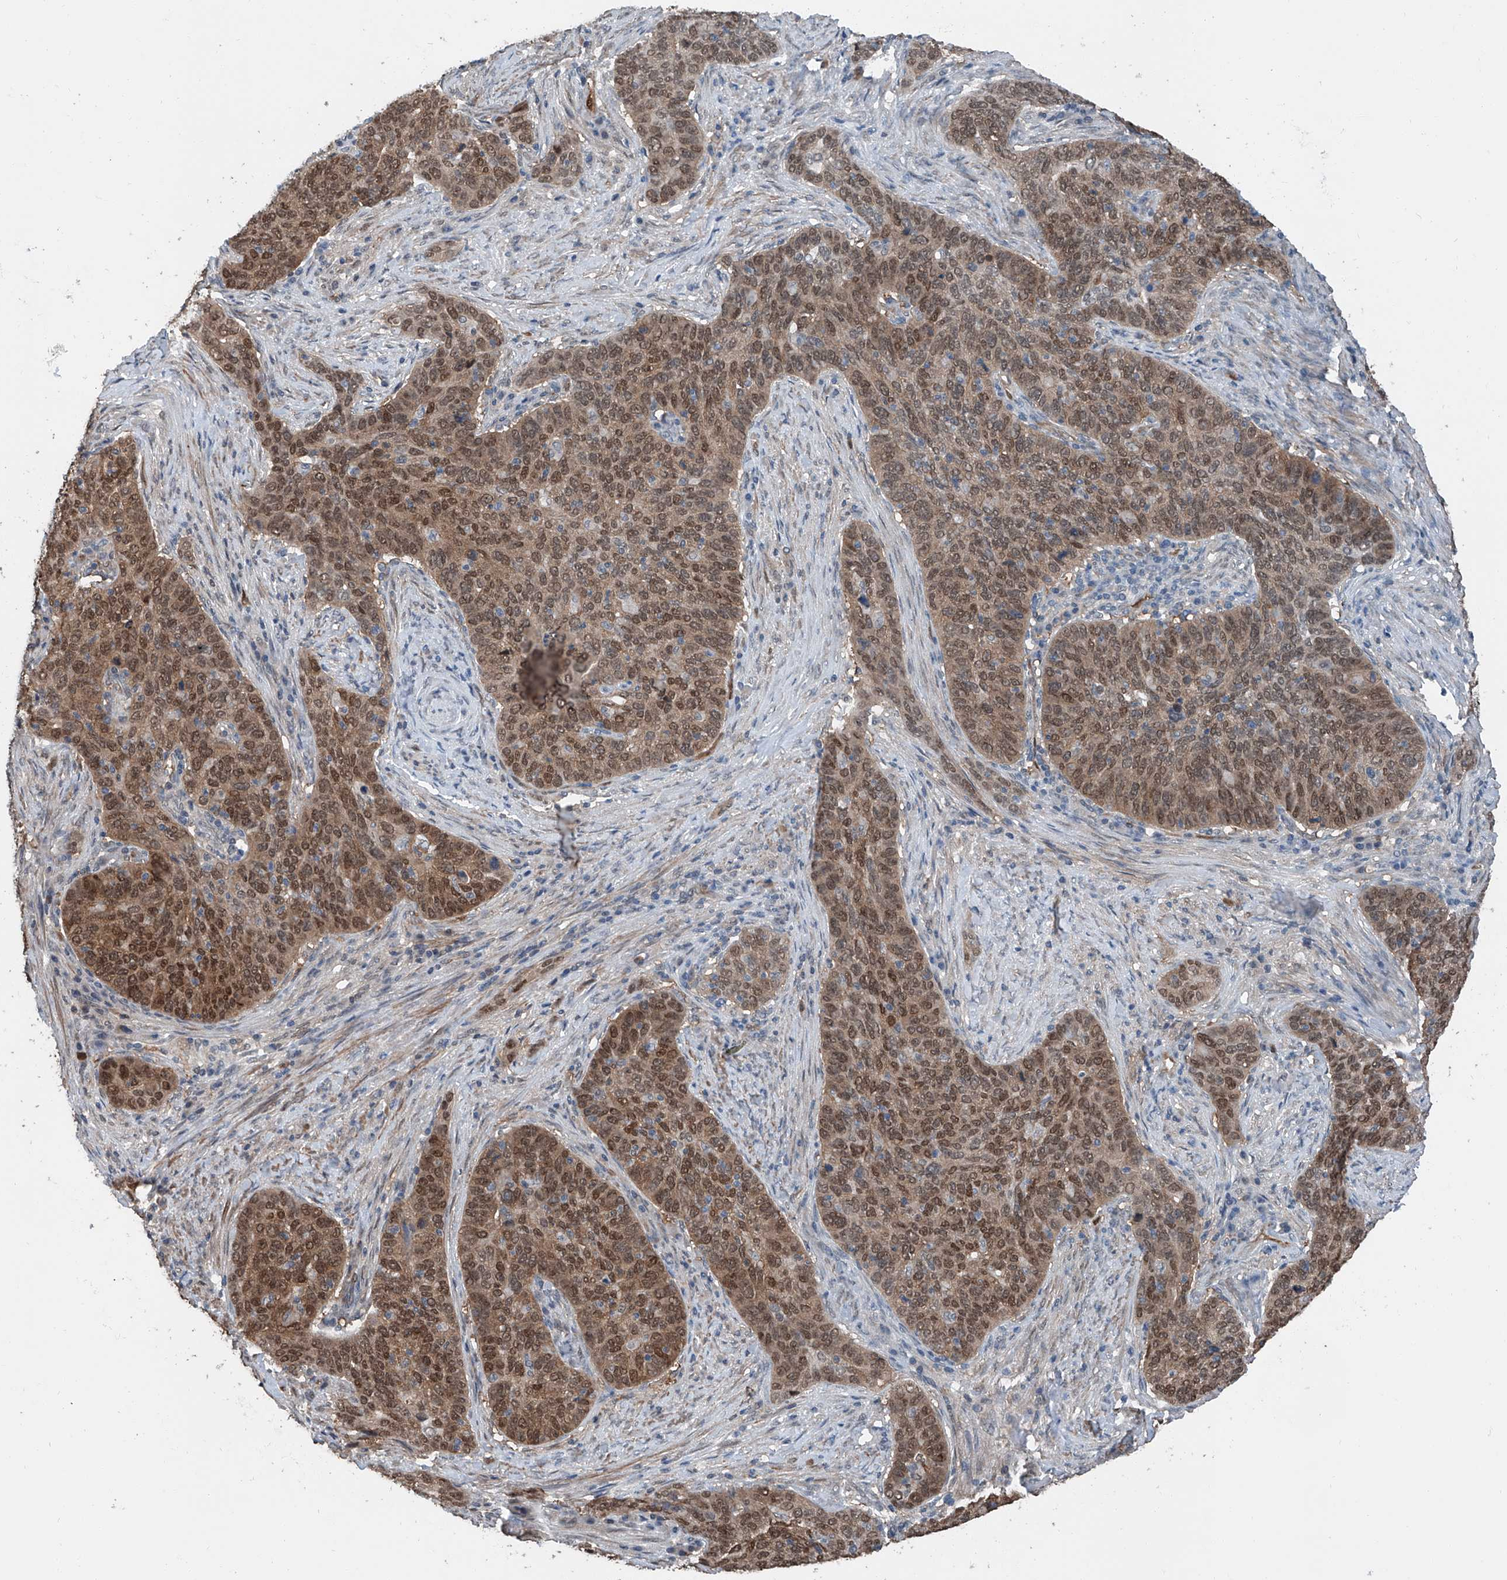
{"staining": {"intensity": "moderate", "quantity": ">75%", "location": "cytoplasmic/membranous,nuclear"}, "tissue": "cervical cancer", "cell_type": "Tumor cells", "image_type": "cancer", "snomed": [{"axis": "morphology", "description": "Squamous cell carcinoma, NOS"}, {"axis": "topography", "description": "Cervix"}], "caption": "A high-resolution micrograph shows immunohistochemistry staining of cervical squamous cell carcinoma, which shows moderate cytoplasmic/membranous and nuclear positivity in approximately >75% of tumor cells.", "gene": "HSPA6", "patient": {"sex": "female", "age": 60}}